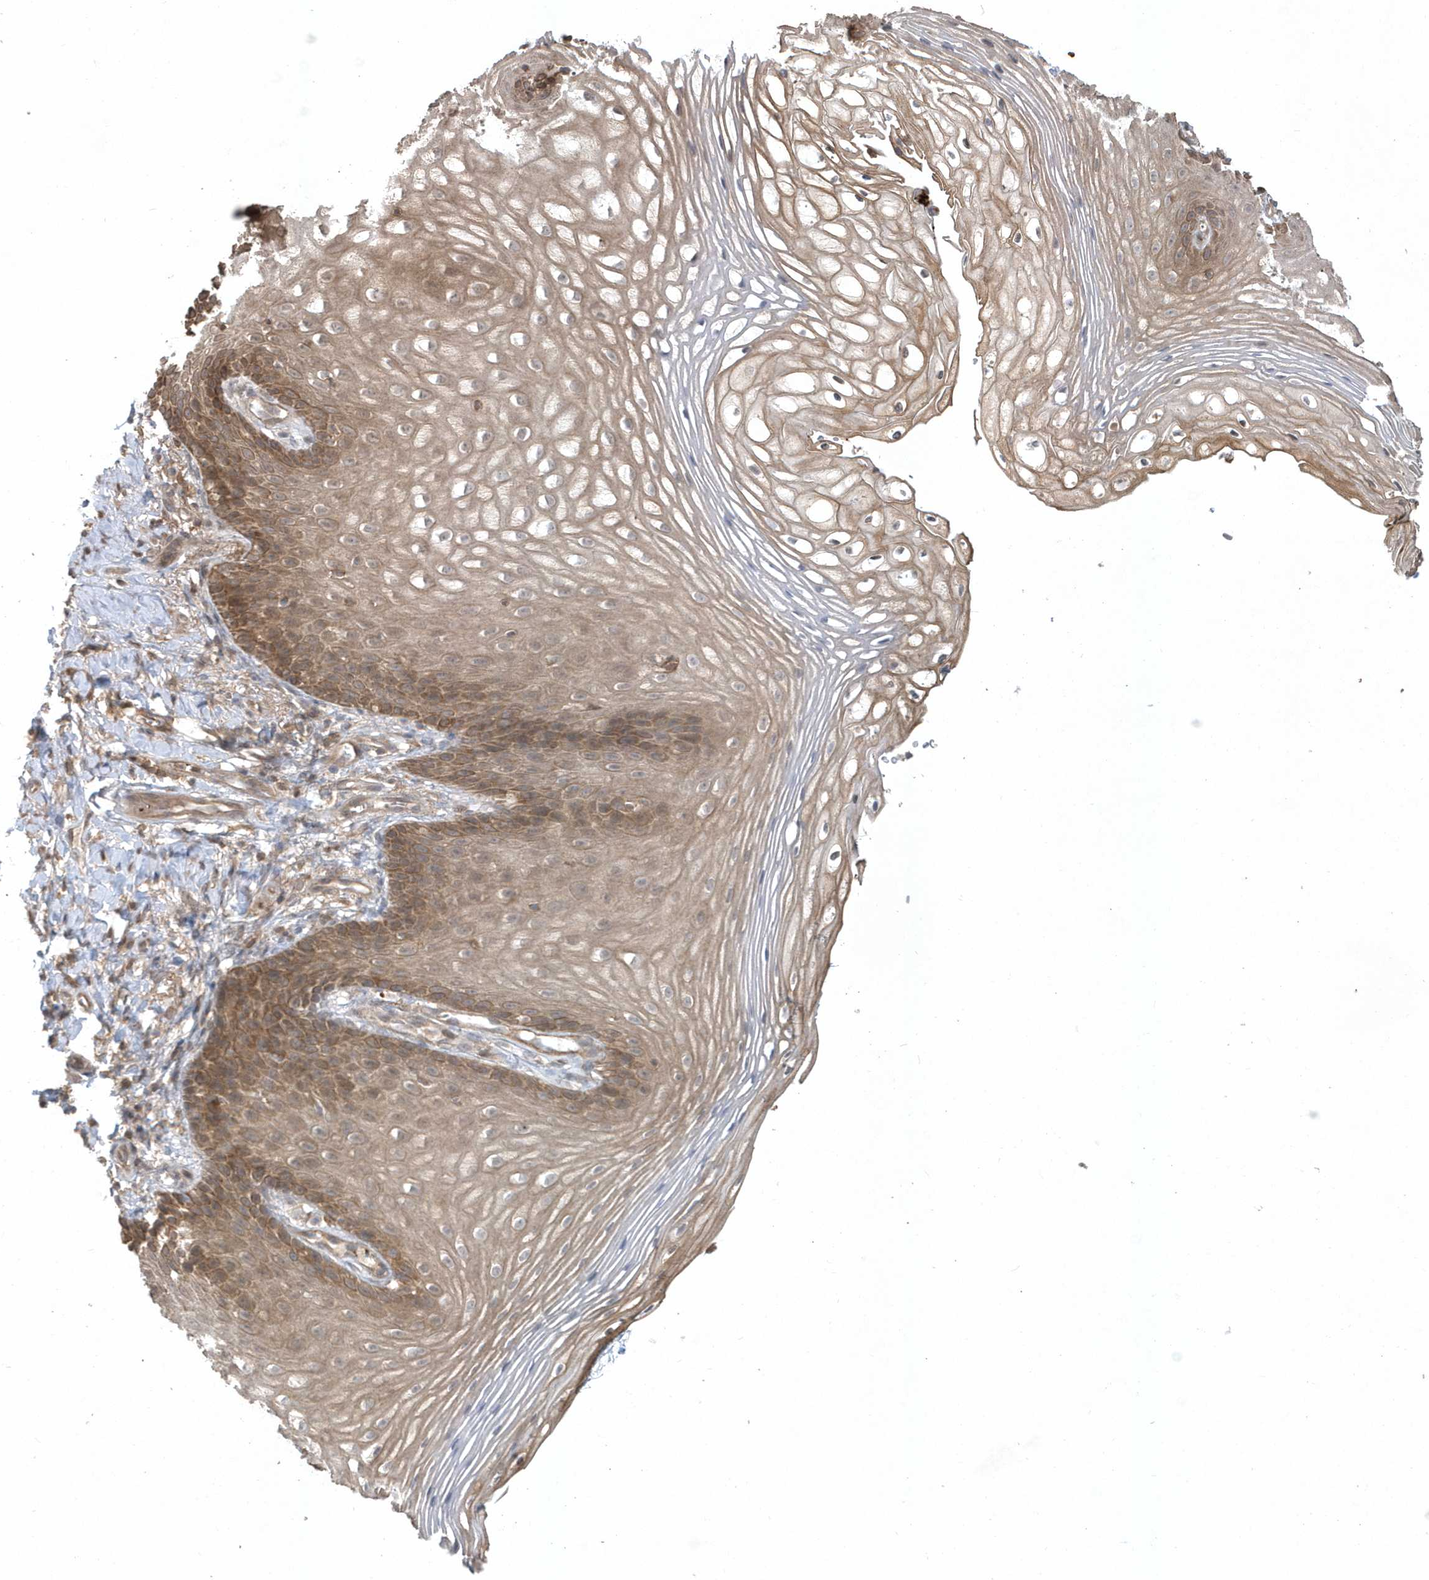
{"staining": {"intensity": "moderate", "quantity": ">75%", "location": "cytoplasmic/membranous"}, "tissue": "vagina", "cell_type": "Squamous epithelial cells", "image_type": "normal", "snomed": [{"axis": "morphology", "description": "Normal tissue, NOS"}, {"axis": "topography", "description": "Vagina"}], "caption": "A micrograph of vagina stained for a protein displays moderate cytoplasmic/membranous brown staining in squamous epithelial cells. The staining was performed using DAB (3,3'-diaminobenzidine), with brown indicating positive protein expression. Nuclei are stained blue with hematoxylin.", "gene": "ACYP1", "patient": {"sex": "female", "age": 60}}